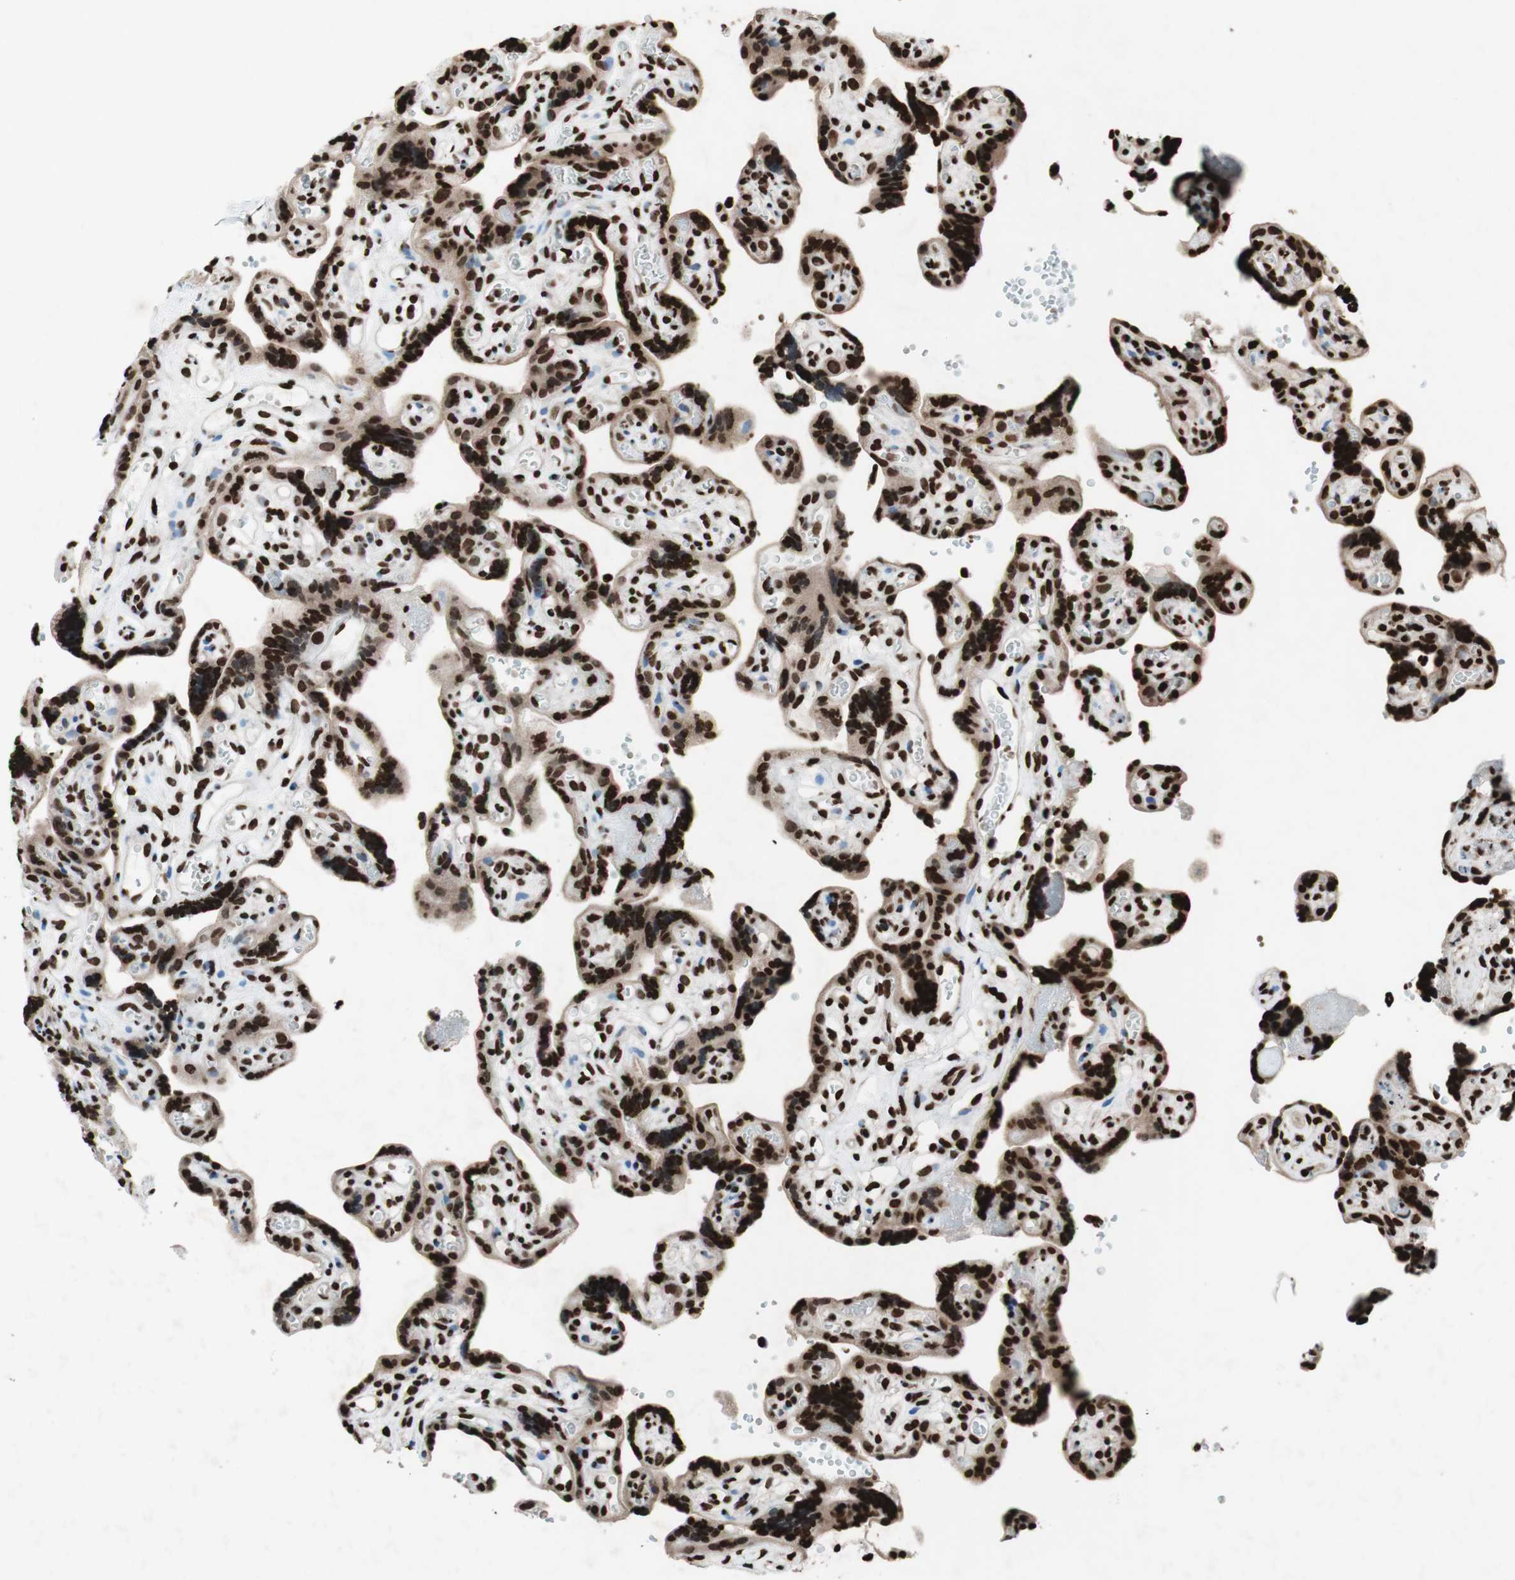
{"staining": {"intensity": "strong", "quantity": ">75%", "location": "nuclear"}, "tissue": "placenta", "cell_type": "Decidual cells", "image_type": "normal", "snomed": [{"axis": "morphology", "description": "Normal tissue, NOS"}, {"axis": "topography", "description": "Placenta"}], "caption": "Decidual cells show strong nuclear positivity in approximately >75% of cells in benign placenta.", "gene": "NCOA3", "patient": {"sex": "female", "age": 30}}